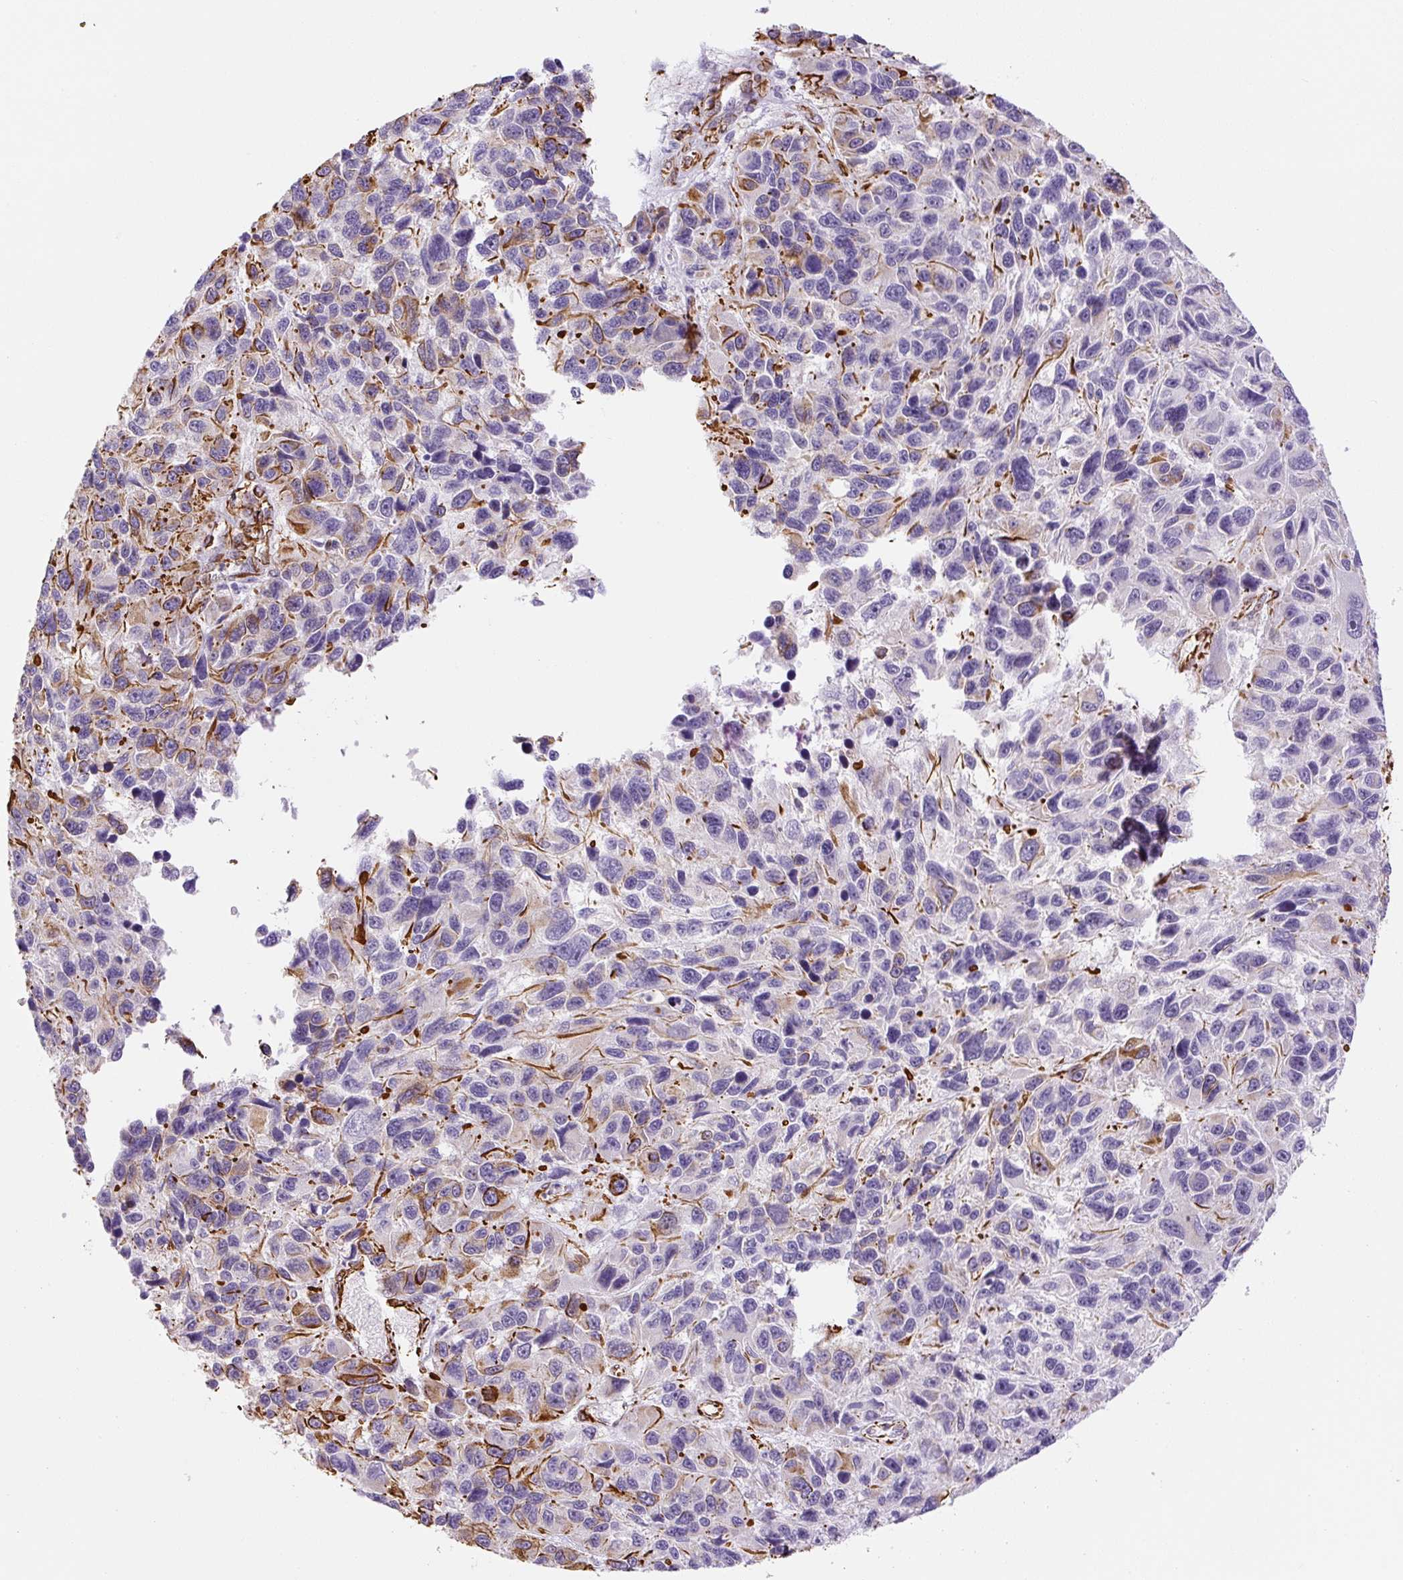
{"staining": {"intensity": "moderate", "quantity": "<25%", "location": "cytoplasmic/membranous"}, "tissue": "melanoma", "cell_type": "Tumor cells", "image_type": "cancer", "snomed": [{"axis": "morphology", "description": "Malignant melanoma, NOS"}, {"axis": "topography", "description": "Skin"}], "caption": "Moderate cytoplasmic/membranous positivity for a protein is seen in approximately <25% of tumor cells of melanoma using immunohistochemistry.", "gene": "NES", "patient": {"sex": "male", "age": 53}}